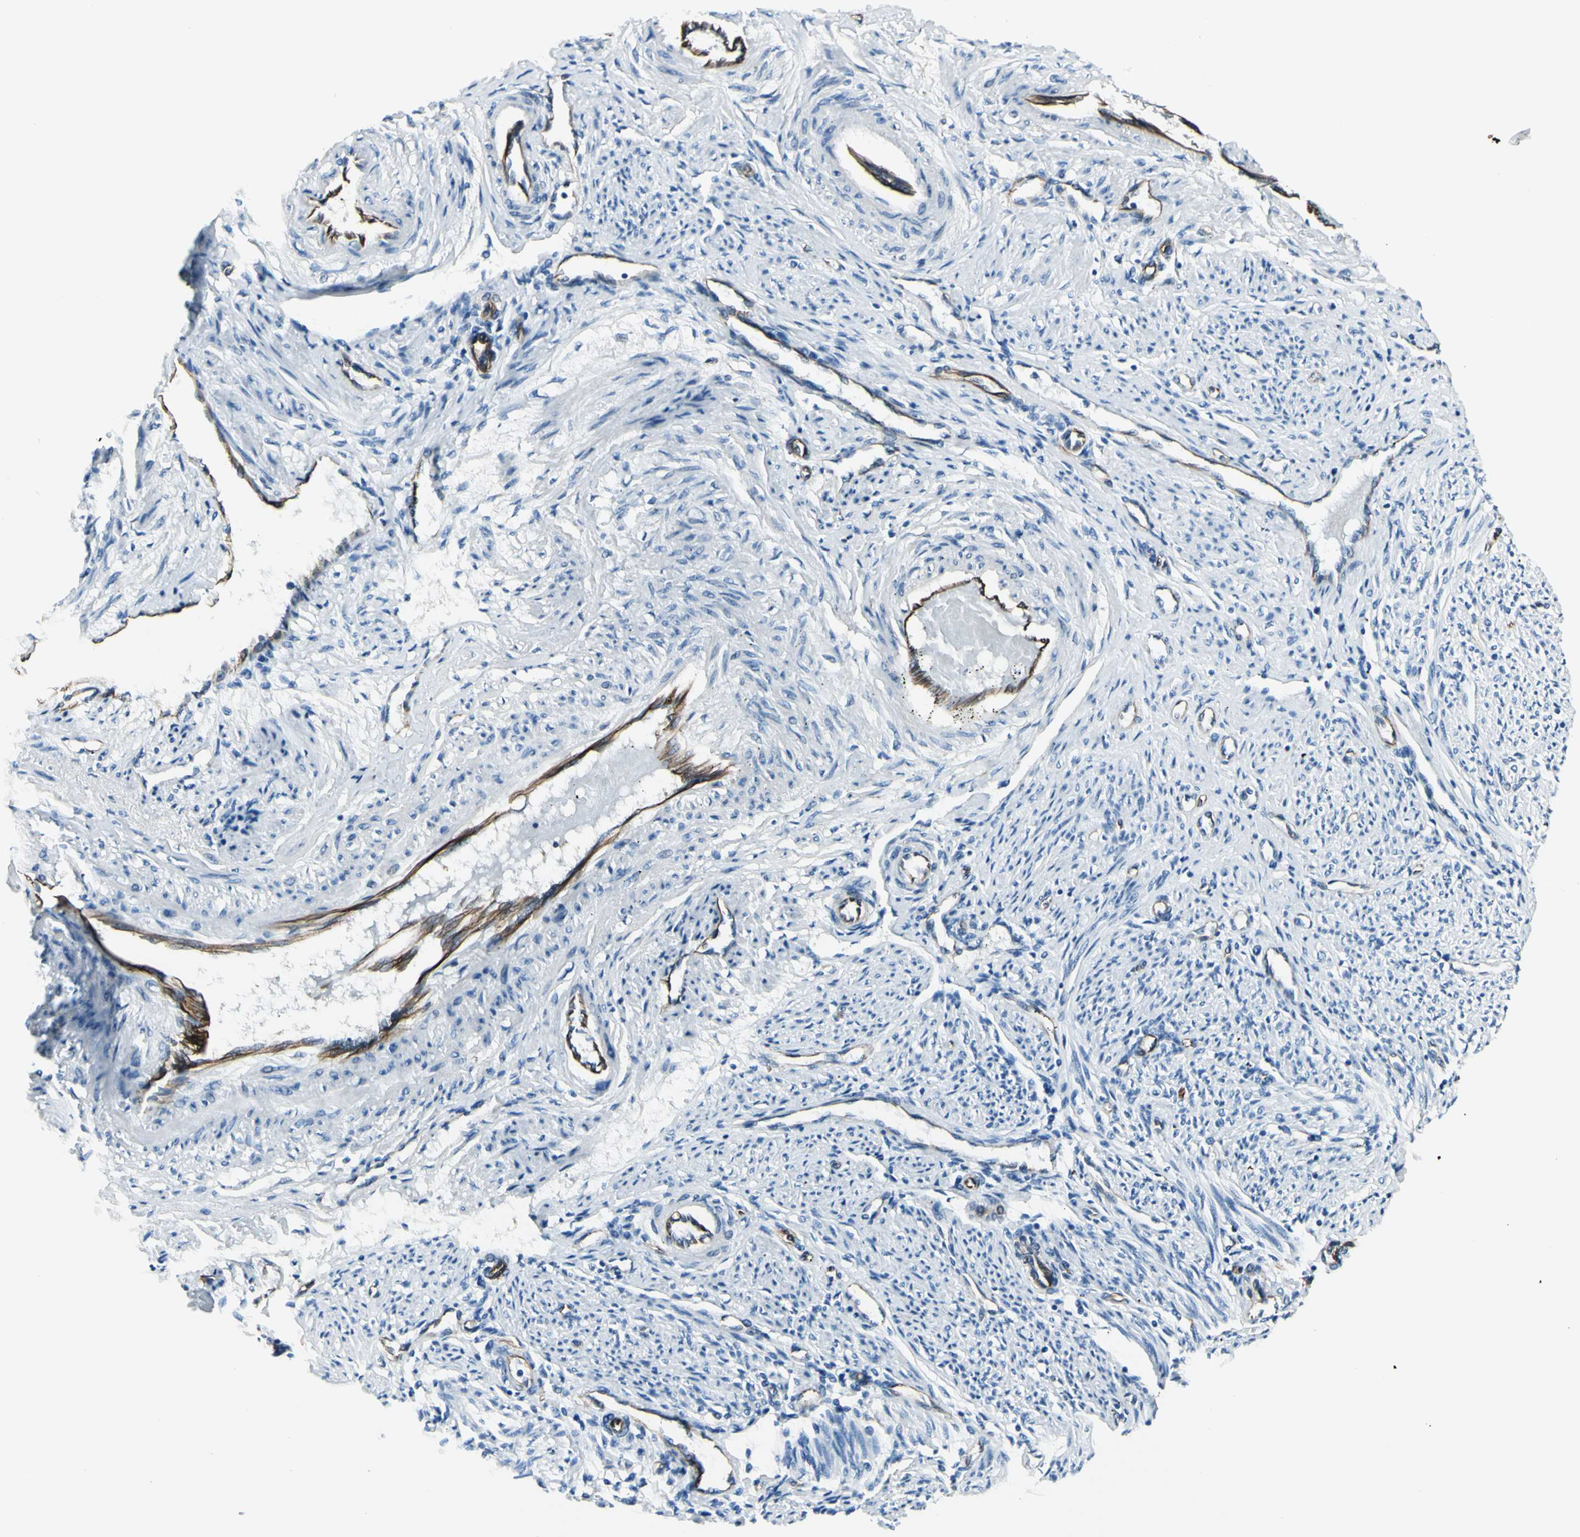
{"staining": {"intensity": "negative", "quantity": "none", "location": "none"}, "tissue": "endometrium", "cell_type": "Cells in endometrial stroma", "image_type": "normal", "snomed": [{"axis": "morphology", "description": "Normal tissue, NOS"}, {"axis": "topography", "description": "Endometrium"}], "caption": "Immunohistochemistry (IHC) photomicrograph of benign human endometrium stained for a protein (brown), which reveals no staining in cells in endometrial stroma.", "gene": "PTH2R", "patient": {"sex": "female", "age": 42}}